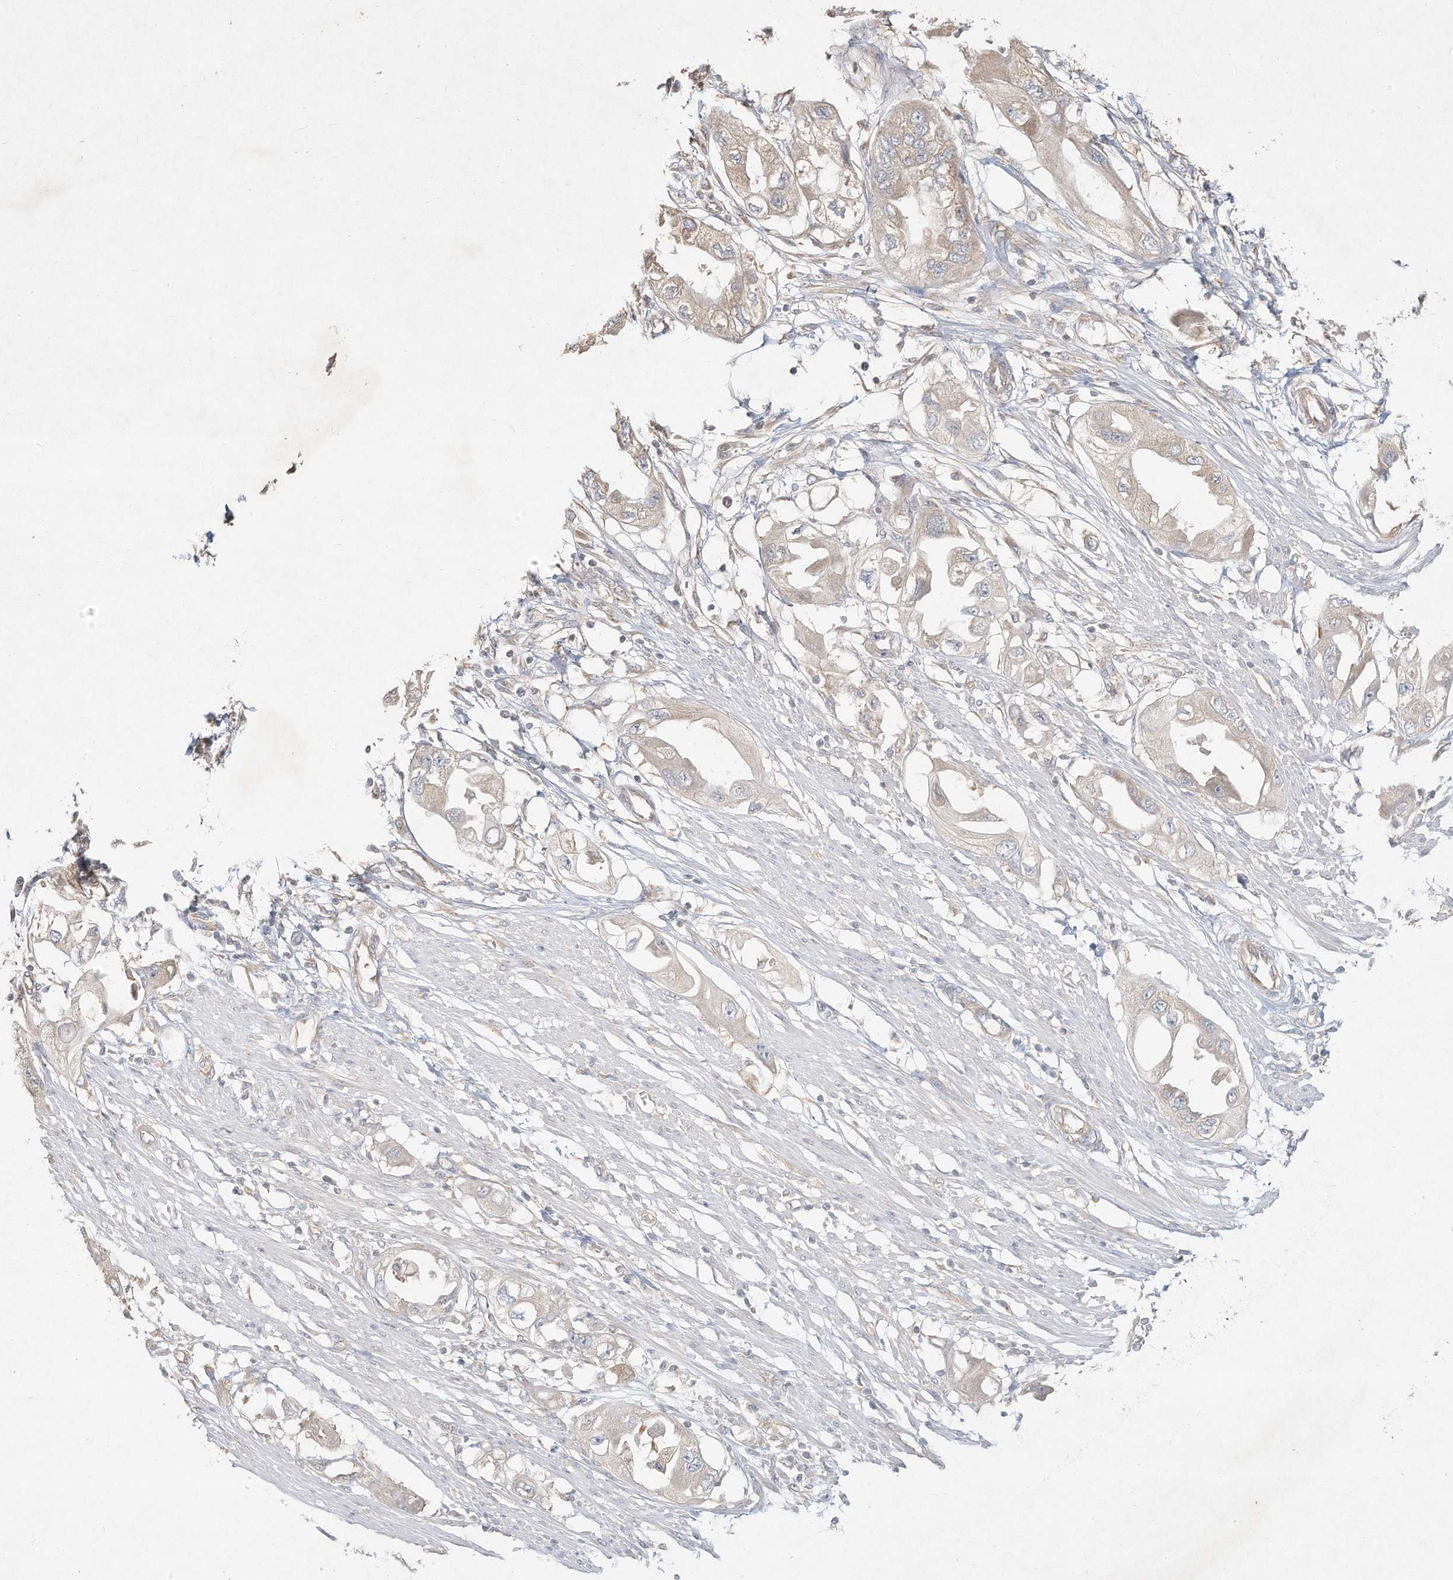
{"staining": {"intensity": "weak", "quantity": "<25%", "location": "cytoplasmic/membranous"}, "tissue": "endometrial cancer", "cell_type": "Tumor cells", "image_type": "cancer", "snomed": [{"axis": "morphology", "description": "Adenocarcinoma, NOS"}, {"axis": "topography", "description": "Endometrium"}], "caption": "This histopathology image is of endometrial cancer stained with immunohistochemistry to label a protein in brown with the nuclei are counter-stained blue. There is no positivity in tumor cells. The staining was performed using DAB (3,3'-diaminobenzidine) to visualize the protein expression in brown, while the nuclei were stained in blue with hematoxylin (Magnification: 20x).", "gene": "DYNC1I2", "patient": {"sex": "female", "age": 67}}